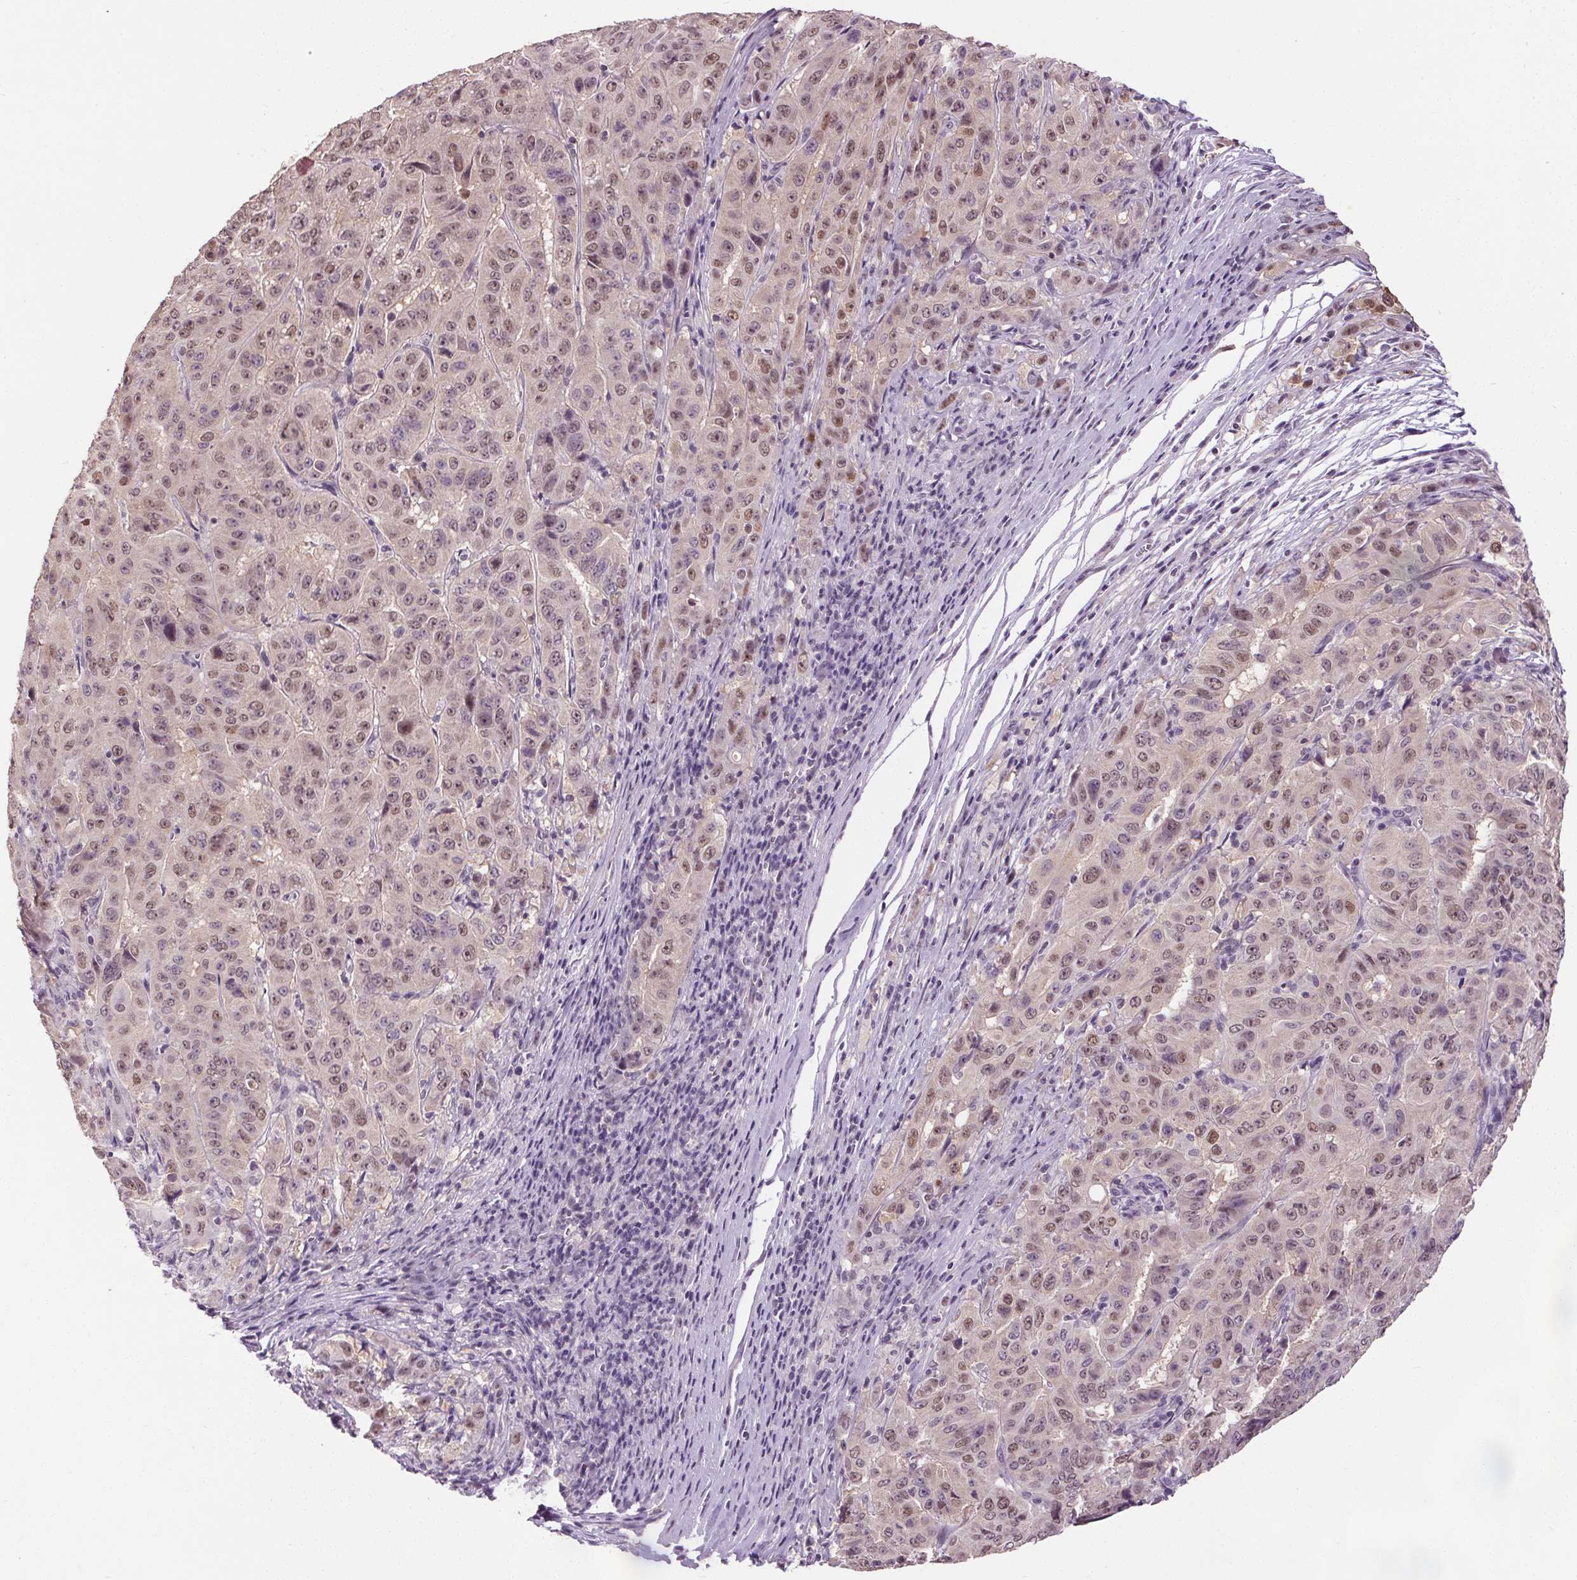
{"staining": {"intensity": "weak", "quantity": ">75%", "location": "nuclear"}, "tissue": "pancreatic cancer", "cell_type": "Tumor cells", "image_type": "cancer", "snomed": [{"axis": "morphology", "description": "Adenocarcinoma, NOS"}, {"axis": "topography", "description": "Pancreas"}], "caption": "Pancreatic cancer (adenocarcinoma) tissue displays weak nuclear staining in approximately >75% of tumor cells", "gene": "SLC2A9", "patient": {"sex": "male", "age": 63}}